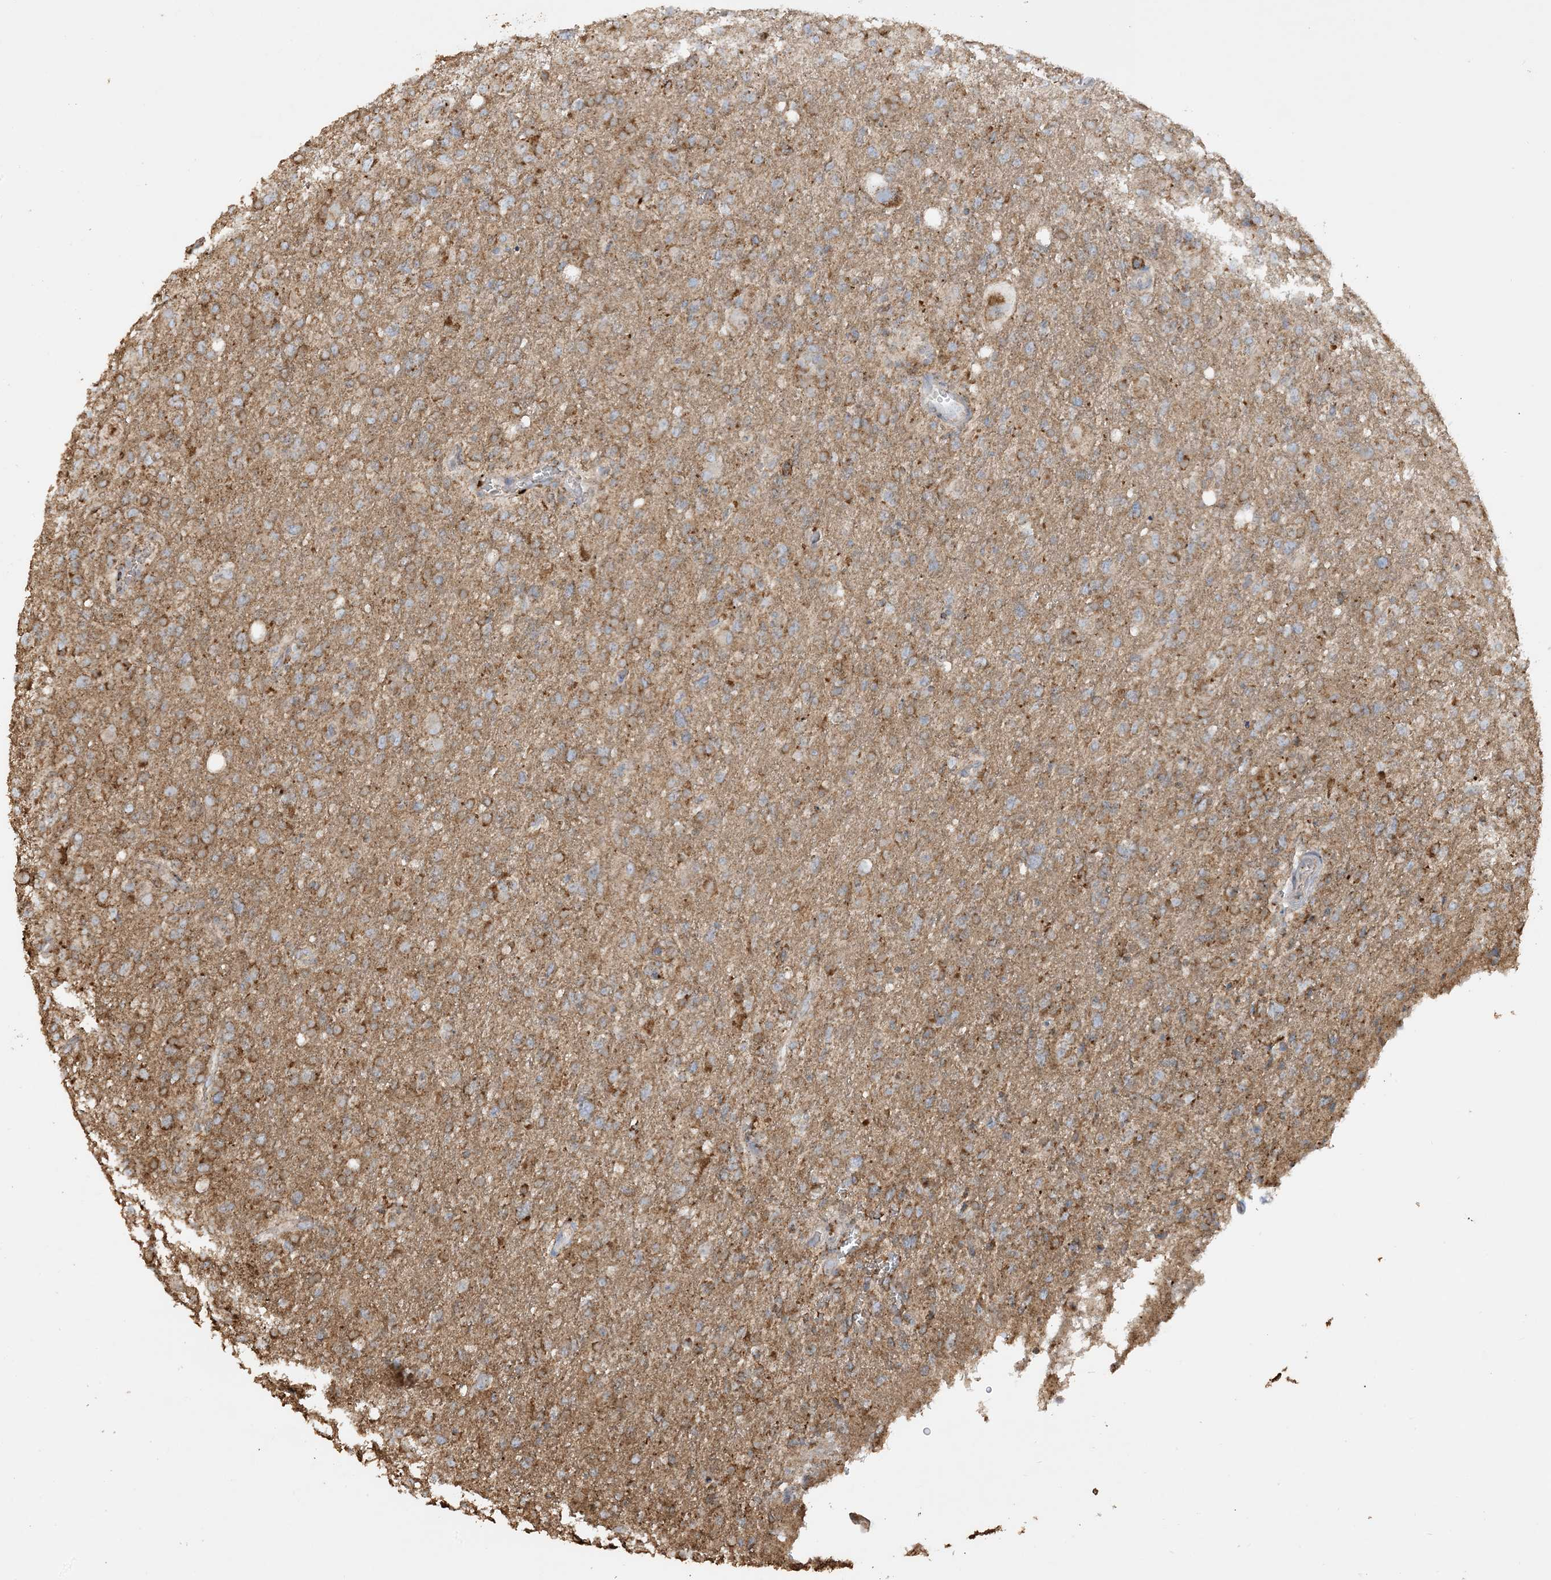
{"staining": {"intensity": "moderate", "quantity": ">75%", "location": "cytoplasmic/membranous"}, "tissue": "glioma", "cell_type": "Tumor cells", "image_type": "cancer", "snomed": [{"axis": "morphology", "description": "Glioma, malignant, High grade"}, {"axis": "topography", "description": "Brain"}], "caption": "The histopathology image demonstrates immunohistochemical staining of glioma. There is moderate cytoplasmic/membranous positivity is identified in approximately >75% of tumor cells.", "gene": "AGA", "patient": {"sex": "female", "age": 57}}